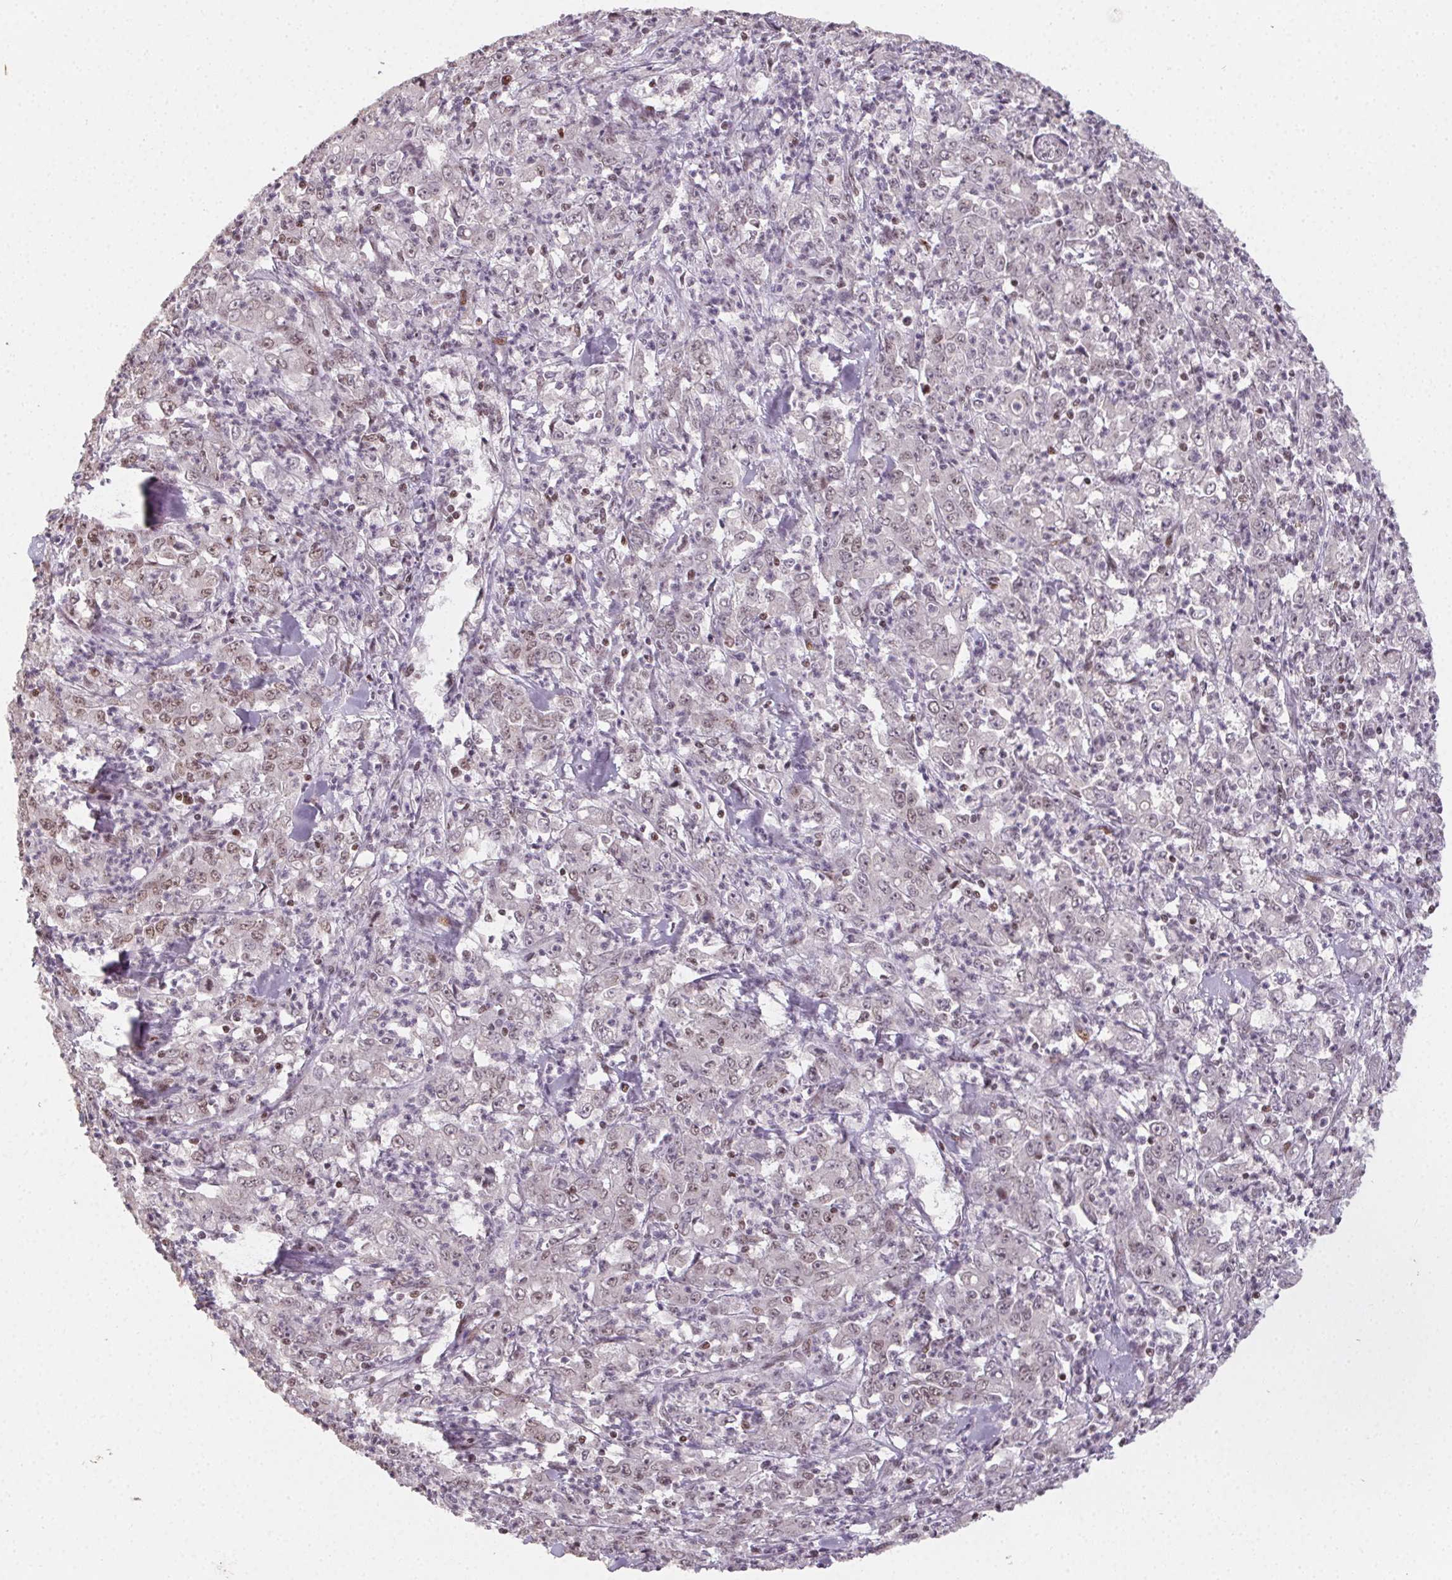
{"staining": {"intensity": "moderate", "quantity": "25%-75%", "location": "nuclear"}, "tissue": "stomach cancer", "cell_type": "Tumor cells", "image_type": "cancer", "snomed": [{"axis": "morphology", "description": "Adenocarcinoma, NOS"}, {"axis": "topography", "description": "Stomach, lower"}], "caption": "Human stomach adenocarcinoma stained with a brown dye demonstrates moderate nuclear positive staining in about 25%-75% of tumor cells.", "gene": "KMT2A", "patient": {"sex": "female", "age": 71}}